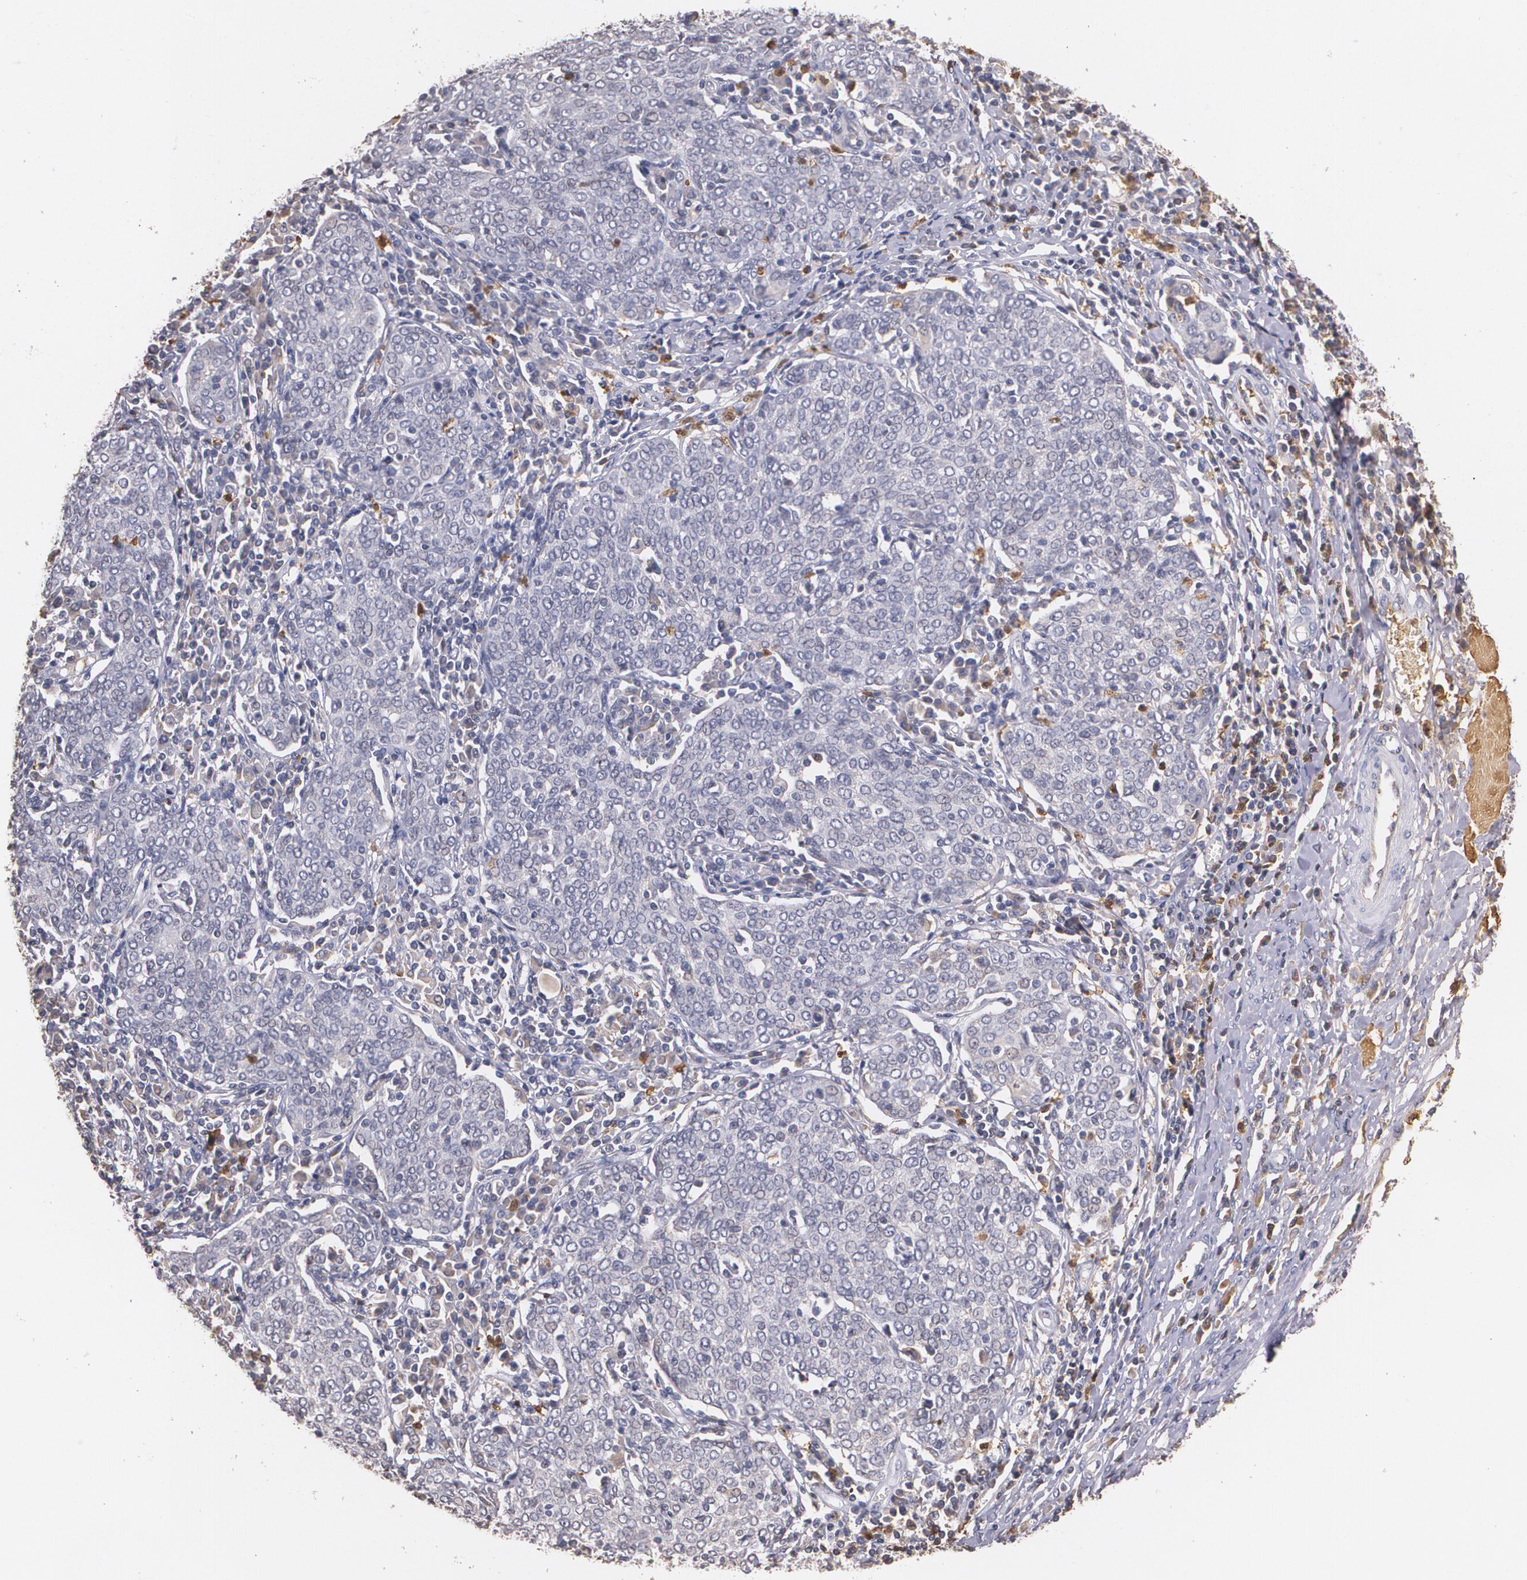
{"staining": {"intensity": "negative", "quantity": "none", "location": "none"}, "tissue": "cervical cancer", "cell_type": "Tumor cells", "image_type": "cancer", "snomed": [{"axis": "morphology", "description": "Squamous cell carcinoma, NOS"}, {"axis": "topography", "description": "Cervix"}], "caption": "This is an immunohistochemistry image of human squamous cell carcinoma (cervical). There is no staining in tumor cells.", "gene": "PTS", "patient": {"sex": "female", "age": 40}}